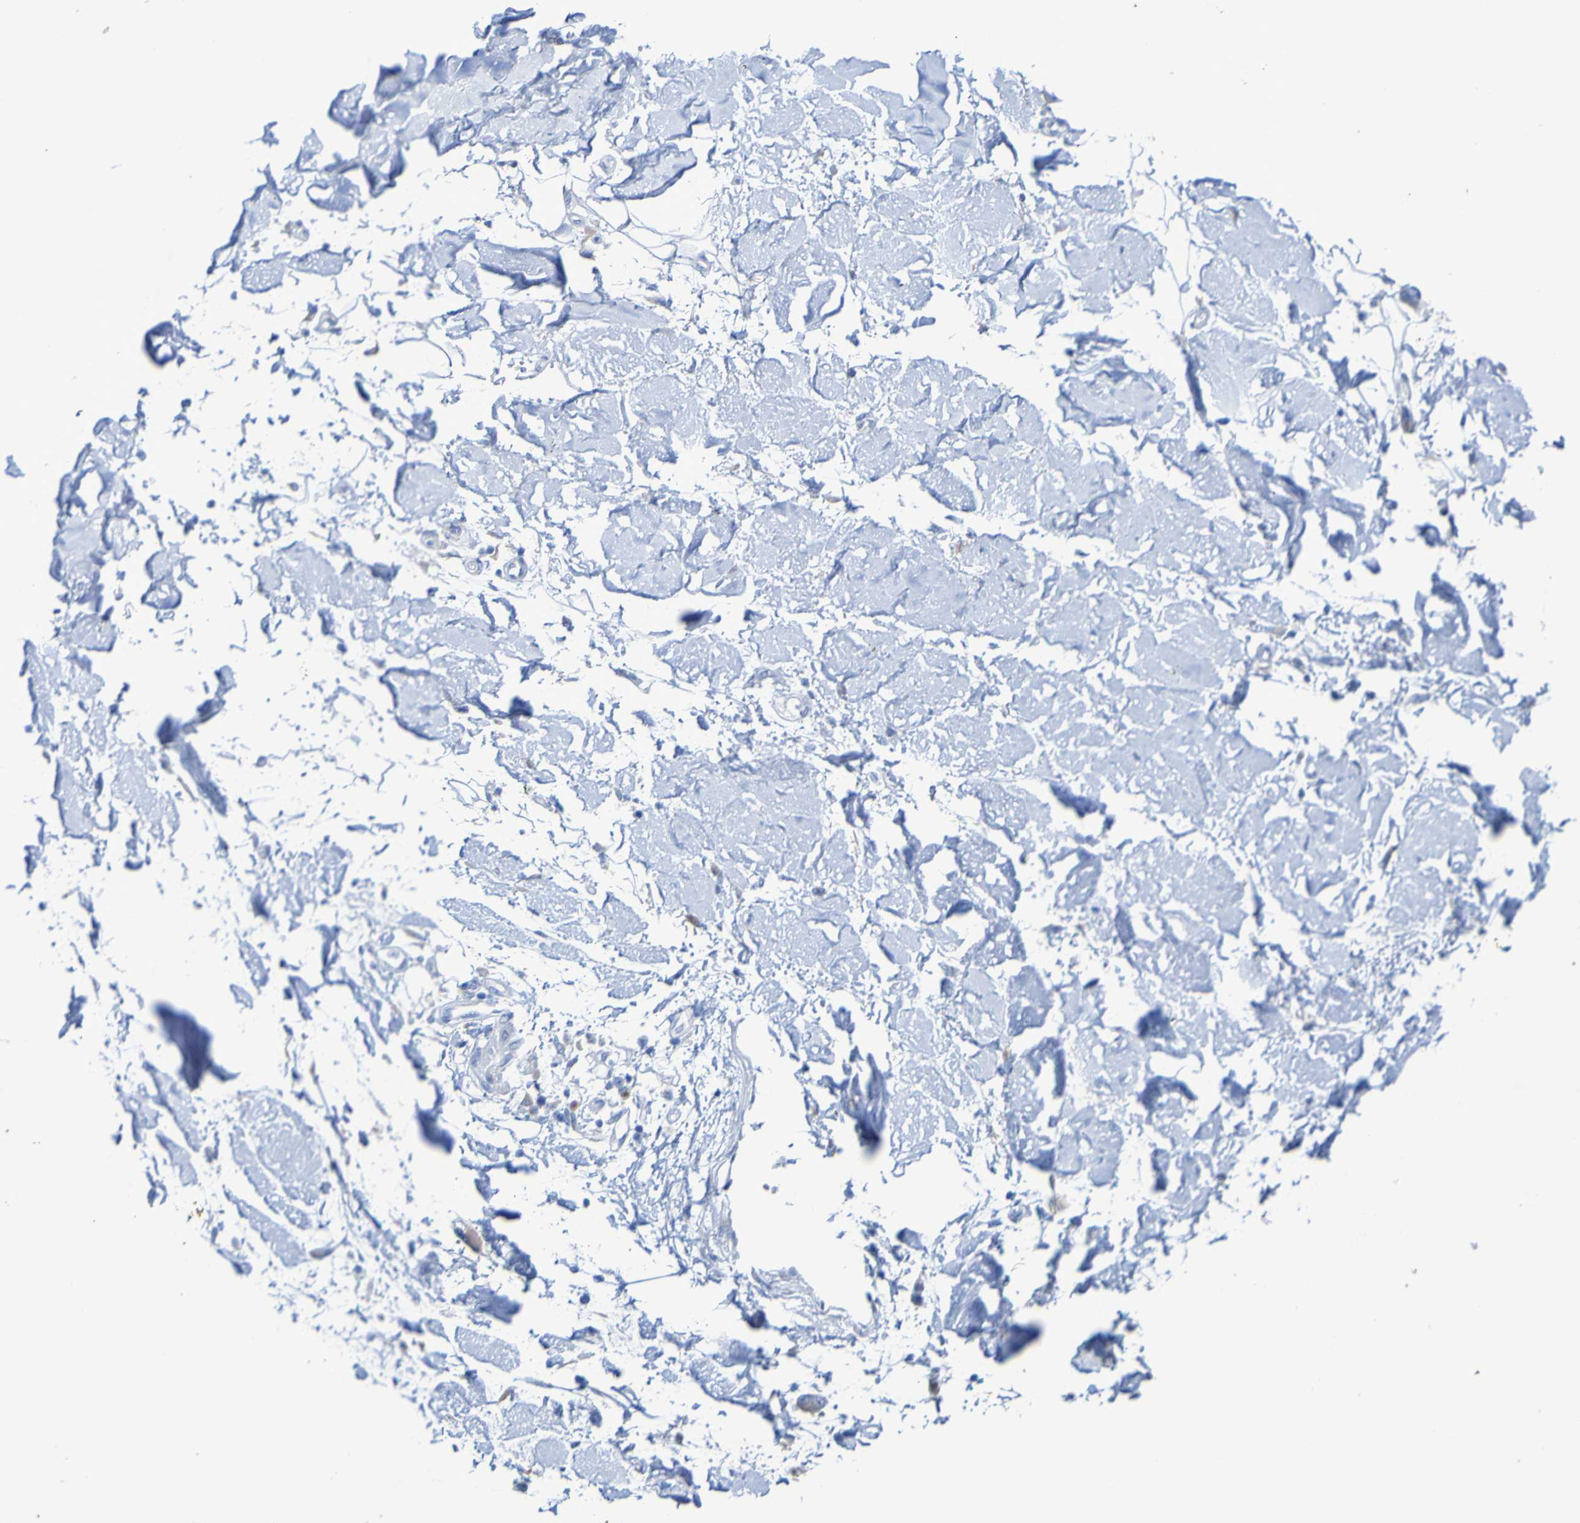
{"staining": {"intensity": "negative", "quantity": "none", "location": "none"}, "tissue": "adipose tissue", "cell_type": "Adipocytes", "image_type": "normal", "snomed": [{"axis": "morphology", "description": "Squamous cell carcinoma, NOS"}, {"axis": "topography", "description": "Skin"}], "caption": "Human adipose tissue stained for a protein using immunohistochemistry (IHC) displays no positivity in adipocytes.", "gene": "ACMSD", "patient": {"sex": "male", "age": 83}}